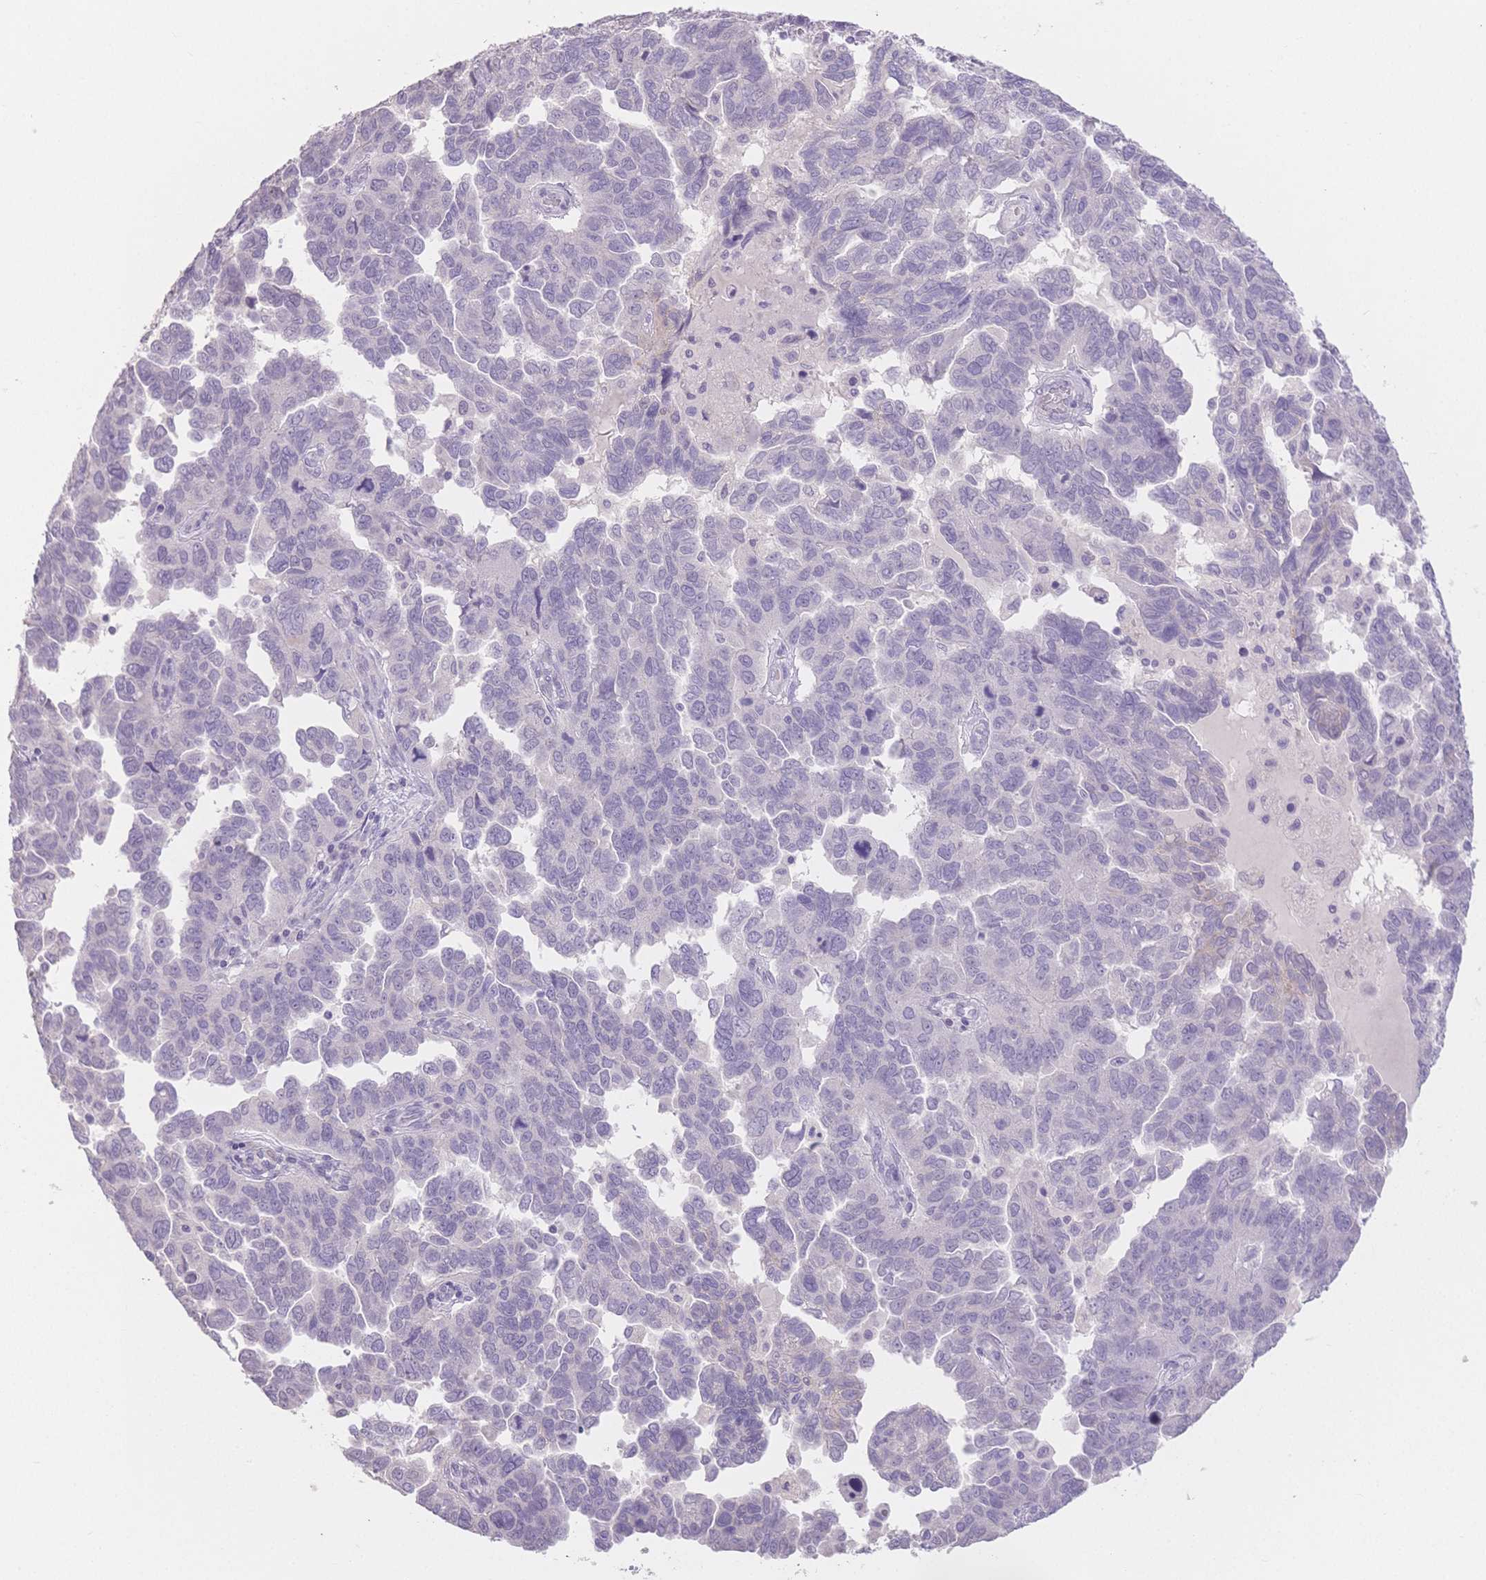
{"staining": {"intensity": "negative", "quantity": "none", "location": "none"}, "tissue": "ovarian cancer", "cell_type": "Tumor cells", "image_type": "cancer", "snomed": [{"axis": "morphology", "description": "Cystadenocarcinoma, serous, NOS"}, {"axis": "topography", "description": "Ovary"}], "caption": "A high-resolution photomicrograph shows immunohistochemistry (IHC) staining of ovarian serous cystadenocarcinoma, which shows no significant staining in tumor cells. (Brightfield microscopy of DAB (3,3'-diaminobenzidine) immunohistochemistry at high magnification).", "gene": "SUV39H2", "patient": {"sex": "female", "age": 64}}